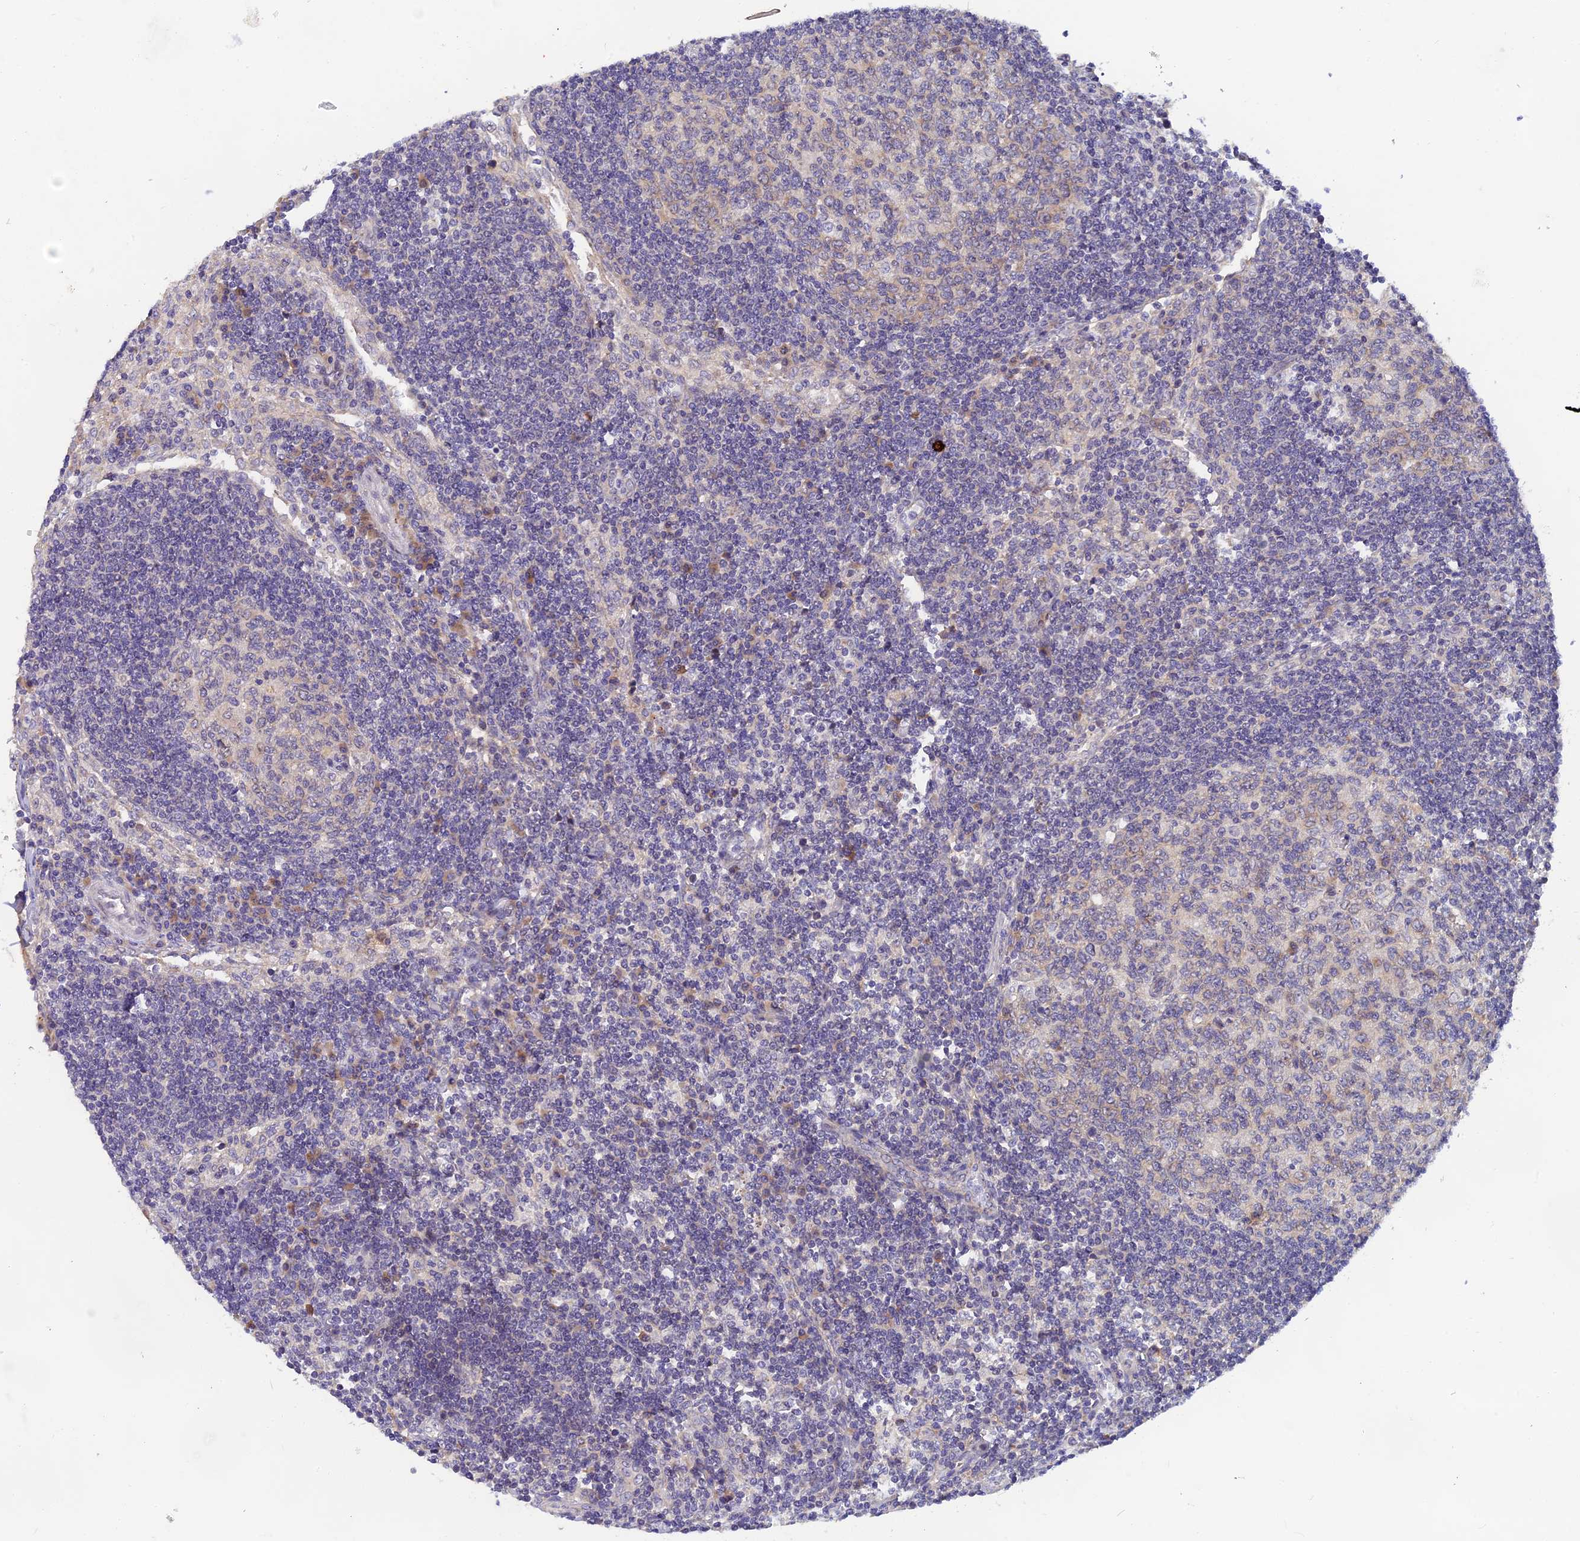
{"staining": {"intensity": "negative", "quantity": "none", "location": "none"}, "tissue": "lymph node", "cell_type": "Germinal center cells", "image_type": "normal", "snomed": [{"axis": "morphology", "description": "Normal tissue, NOS"}, {"axis": "topography", "description": "Lymph node"}], "caption": "Histopathology image shows no protein expression in germinal center cells of unremarkable lymph node.", "gene": "TENT4B", "patient": {"sex": "female", "age": 73}}